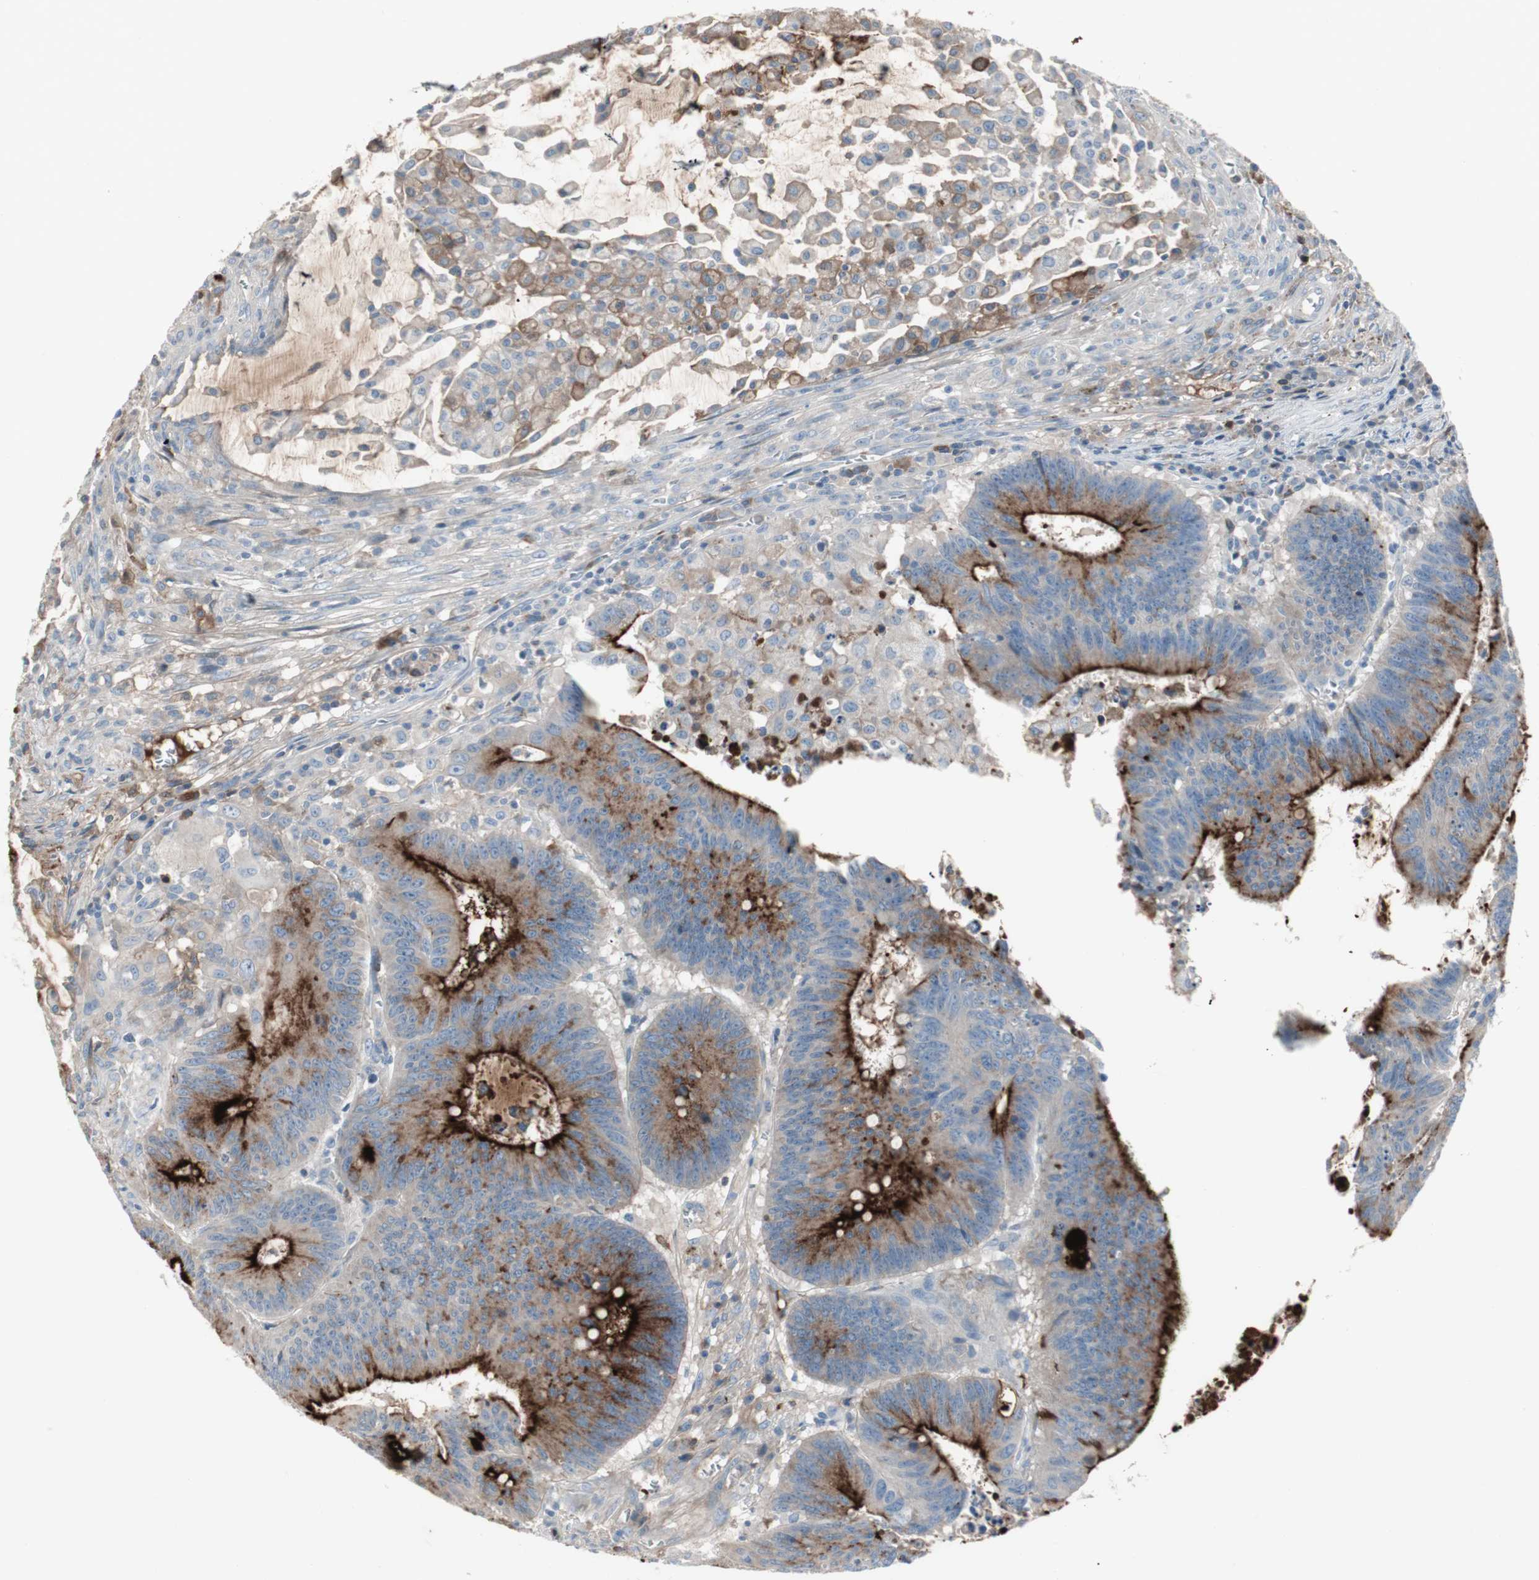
{"staining": {"intensity": "strong", "quantity": ">75%", "location": "cytoplasmic/membranous"}, "tissue": "colorectal cancer", "cell_type": "Tumor cells", "image_type": "cancer", "snomed": [{"axis": "morphology", "description": "Adenocarcinoma, NOS"}, {"axis": "topography", "description": "Colon"}], "caption": "Immunohistochemistry (IHC) photomicrograph of colorectal cancer stained for a protein (brown), which shows high levels of strong cytoplasmic/membranous staining in approximately >75% of tumor cells.", "gene": "PIGR", "patient": {"sex": "male", "age": 45}}